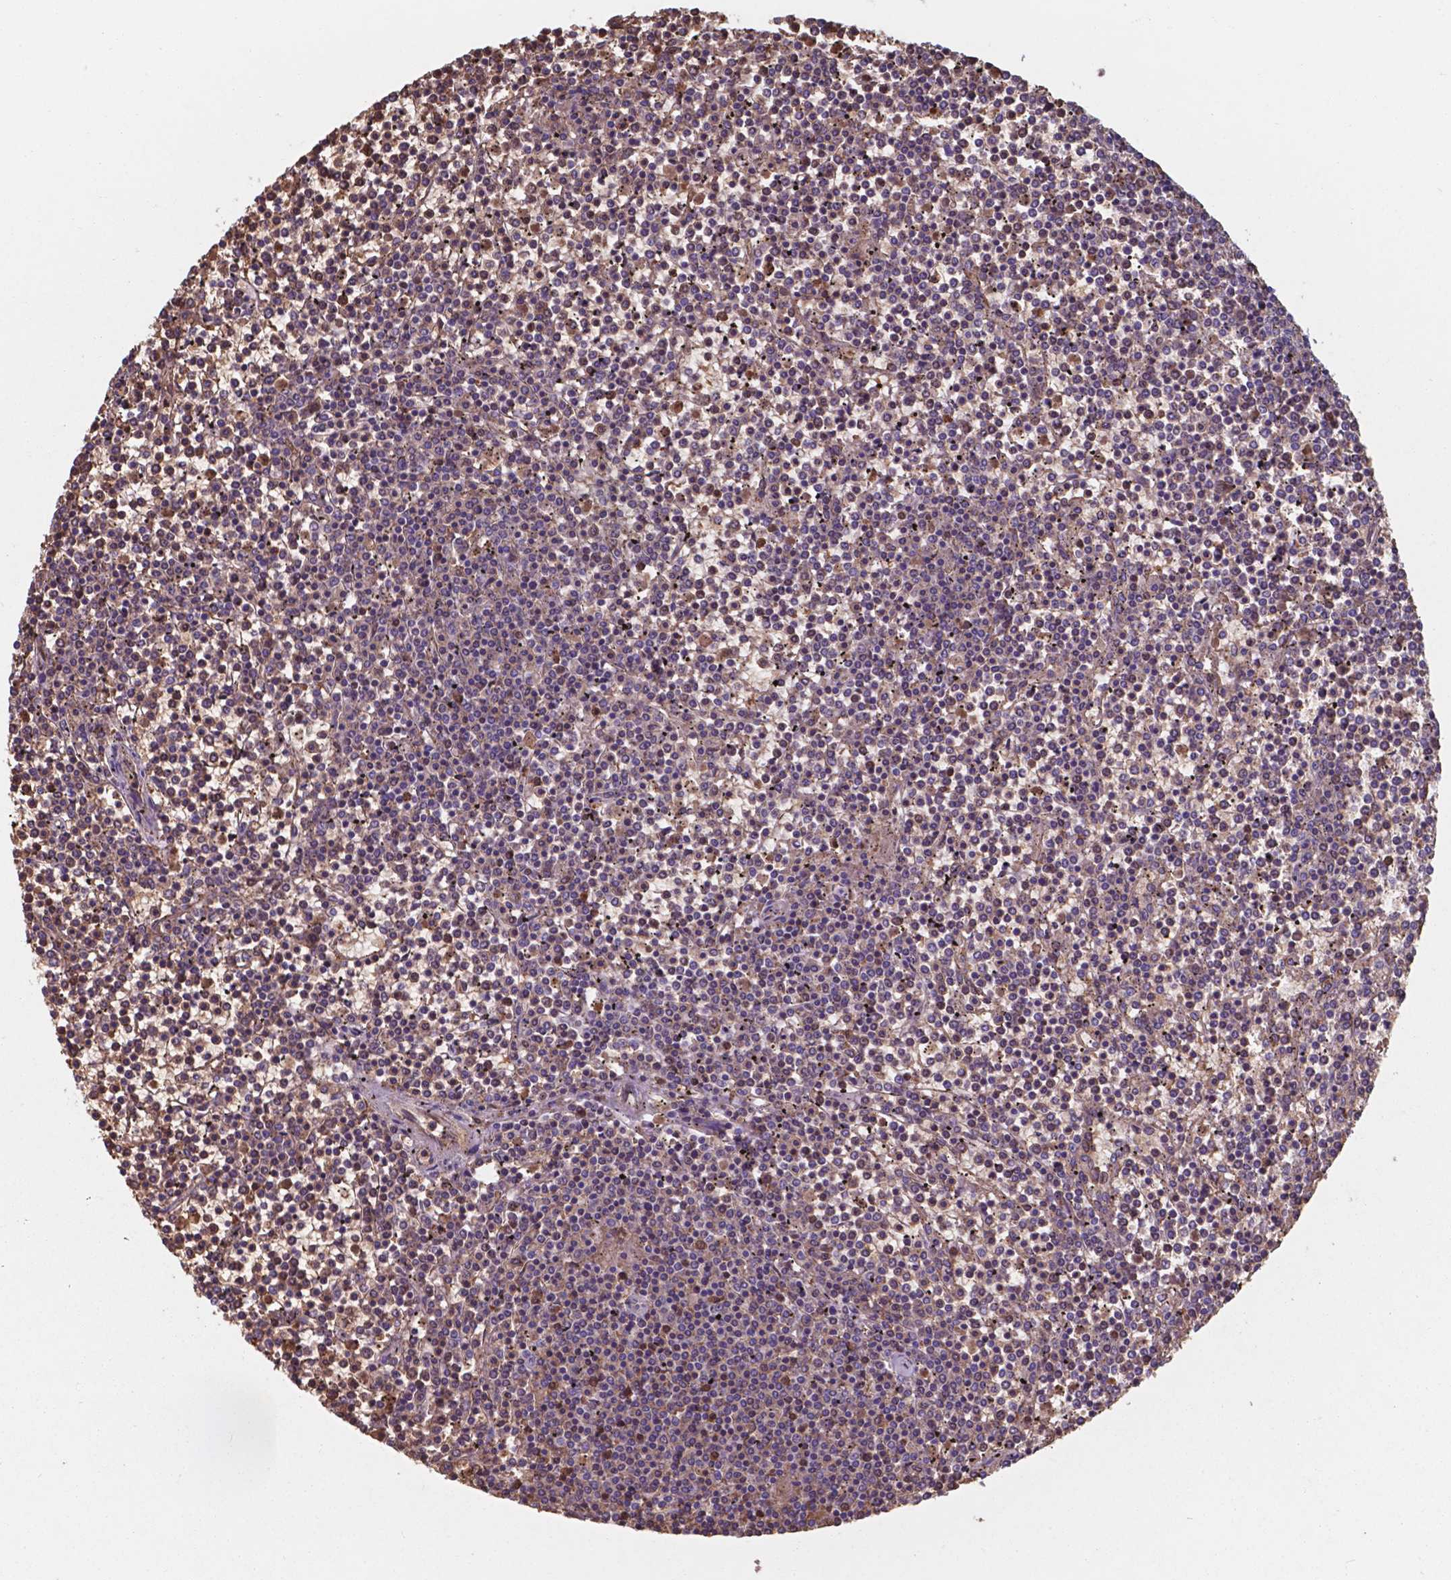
{"staining": {"intensity": "negative", "quantity": "none", "location": "none"}, "tissue": "lymphoma", "cell_type": "Tumor cells", "image_type": "cancer", "snomed": [{"axis": "morphology", "description": "Malignant lymphoma, non-Hodgkin's type, Low grade"}, {"axis": "topography", "description": "Spleen"}], "caption": "Low-grade malignant lymphoma, non-Hodgkin's type stained for a protein using immunohistochemistry exhibits no expression tumor cells.", "gene": "SERPINA1", "patient": {"sex": "female", "age": 19}}